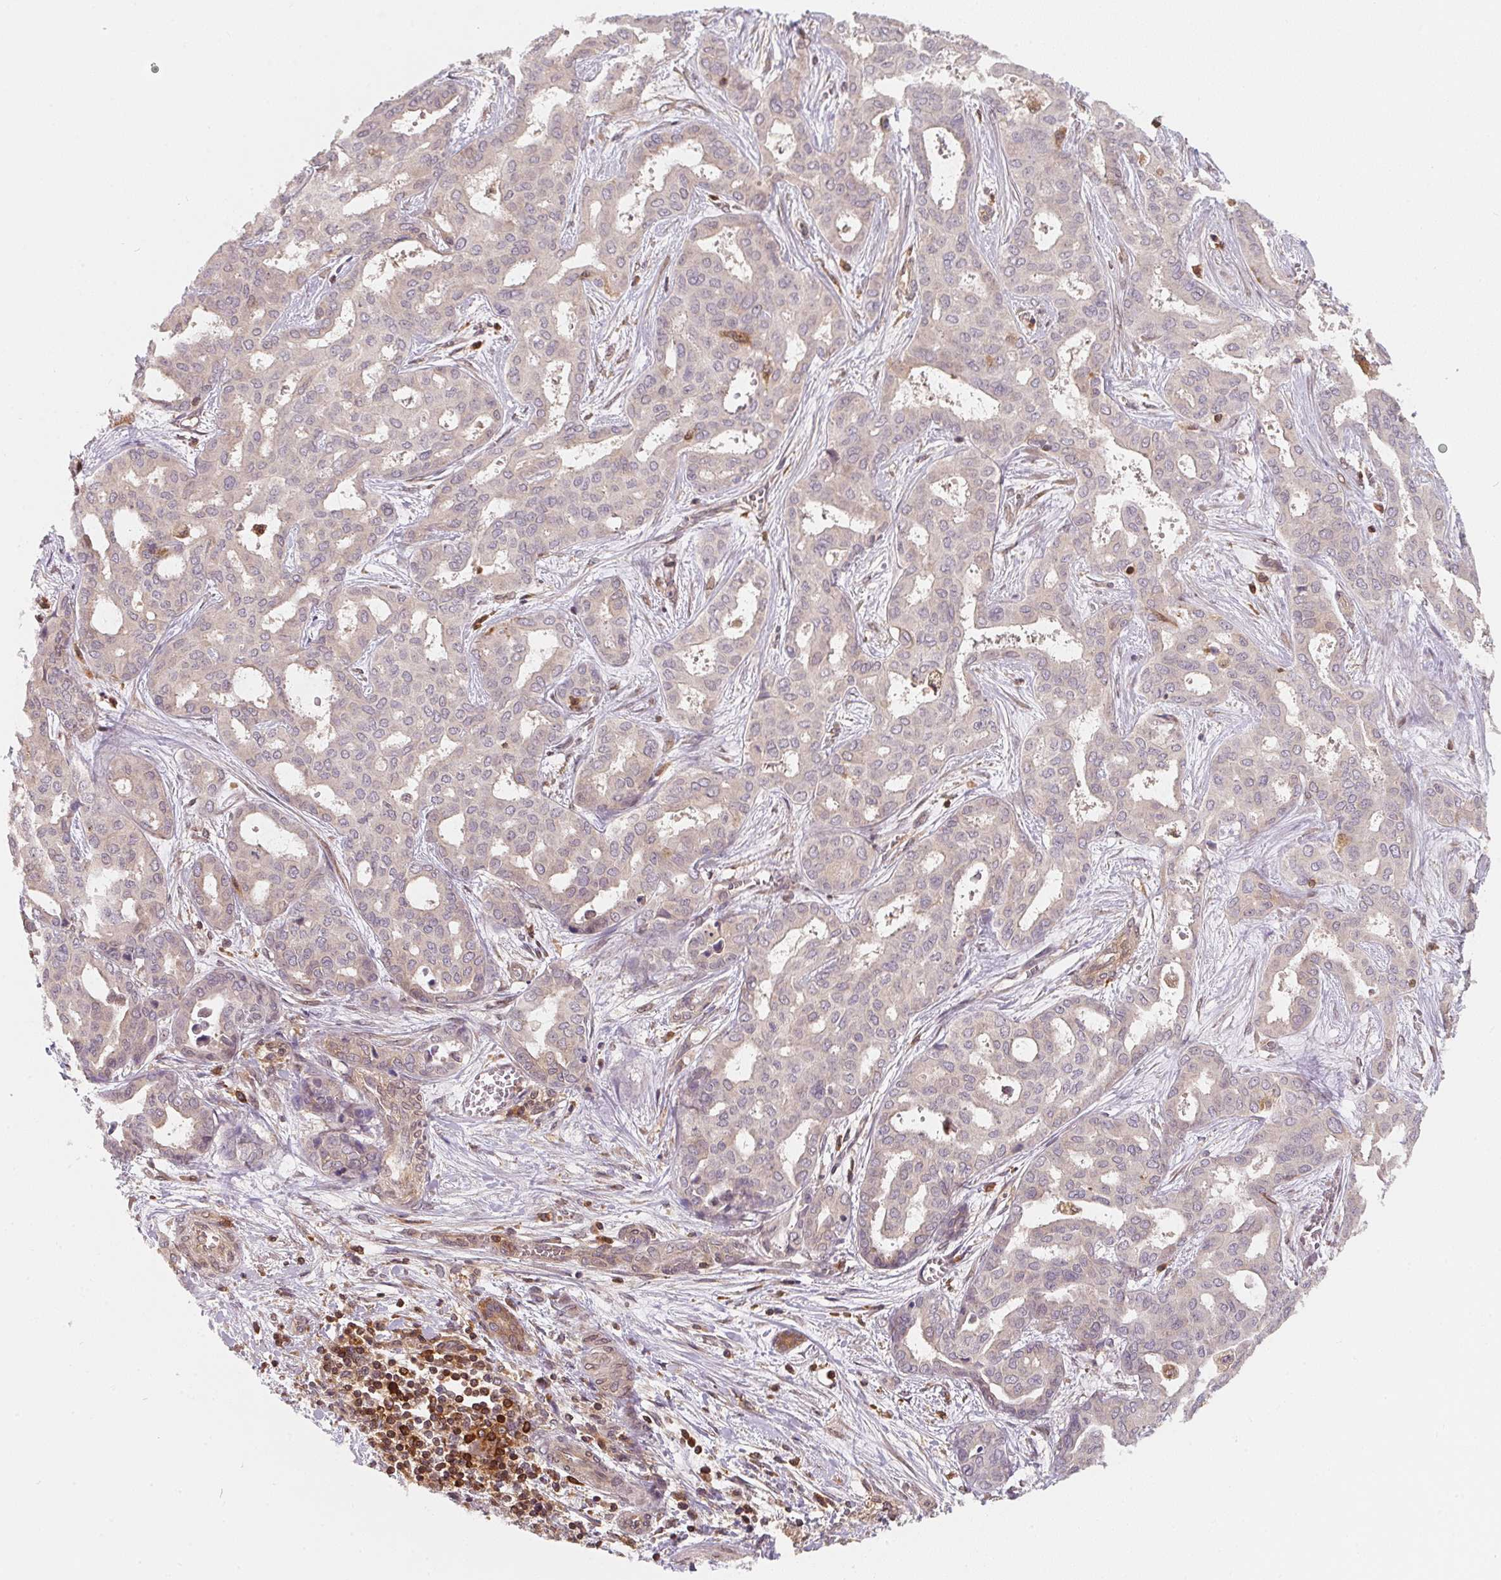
{"staining": {"intensity": "negative", "quantity": "none", "location": "none"}, "tissue": "liver cancer", "cell_type": "Tumor cells", "image_type": "cancer", "snomed": [{"axis": "morphology", "description": "Cholangiocarcinoma"}, {"axis": "topography", "description": "Liver"}], "caption": "IHC image of cholangiocarcinoma (liver) stained for a protein (brown), which shows no expression in tumor cells.", "gene": "ANKRD13A", "patient": {"sex": "female", "age": 64}}